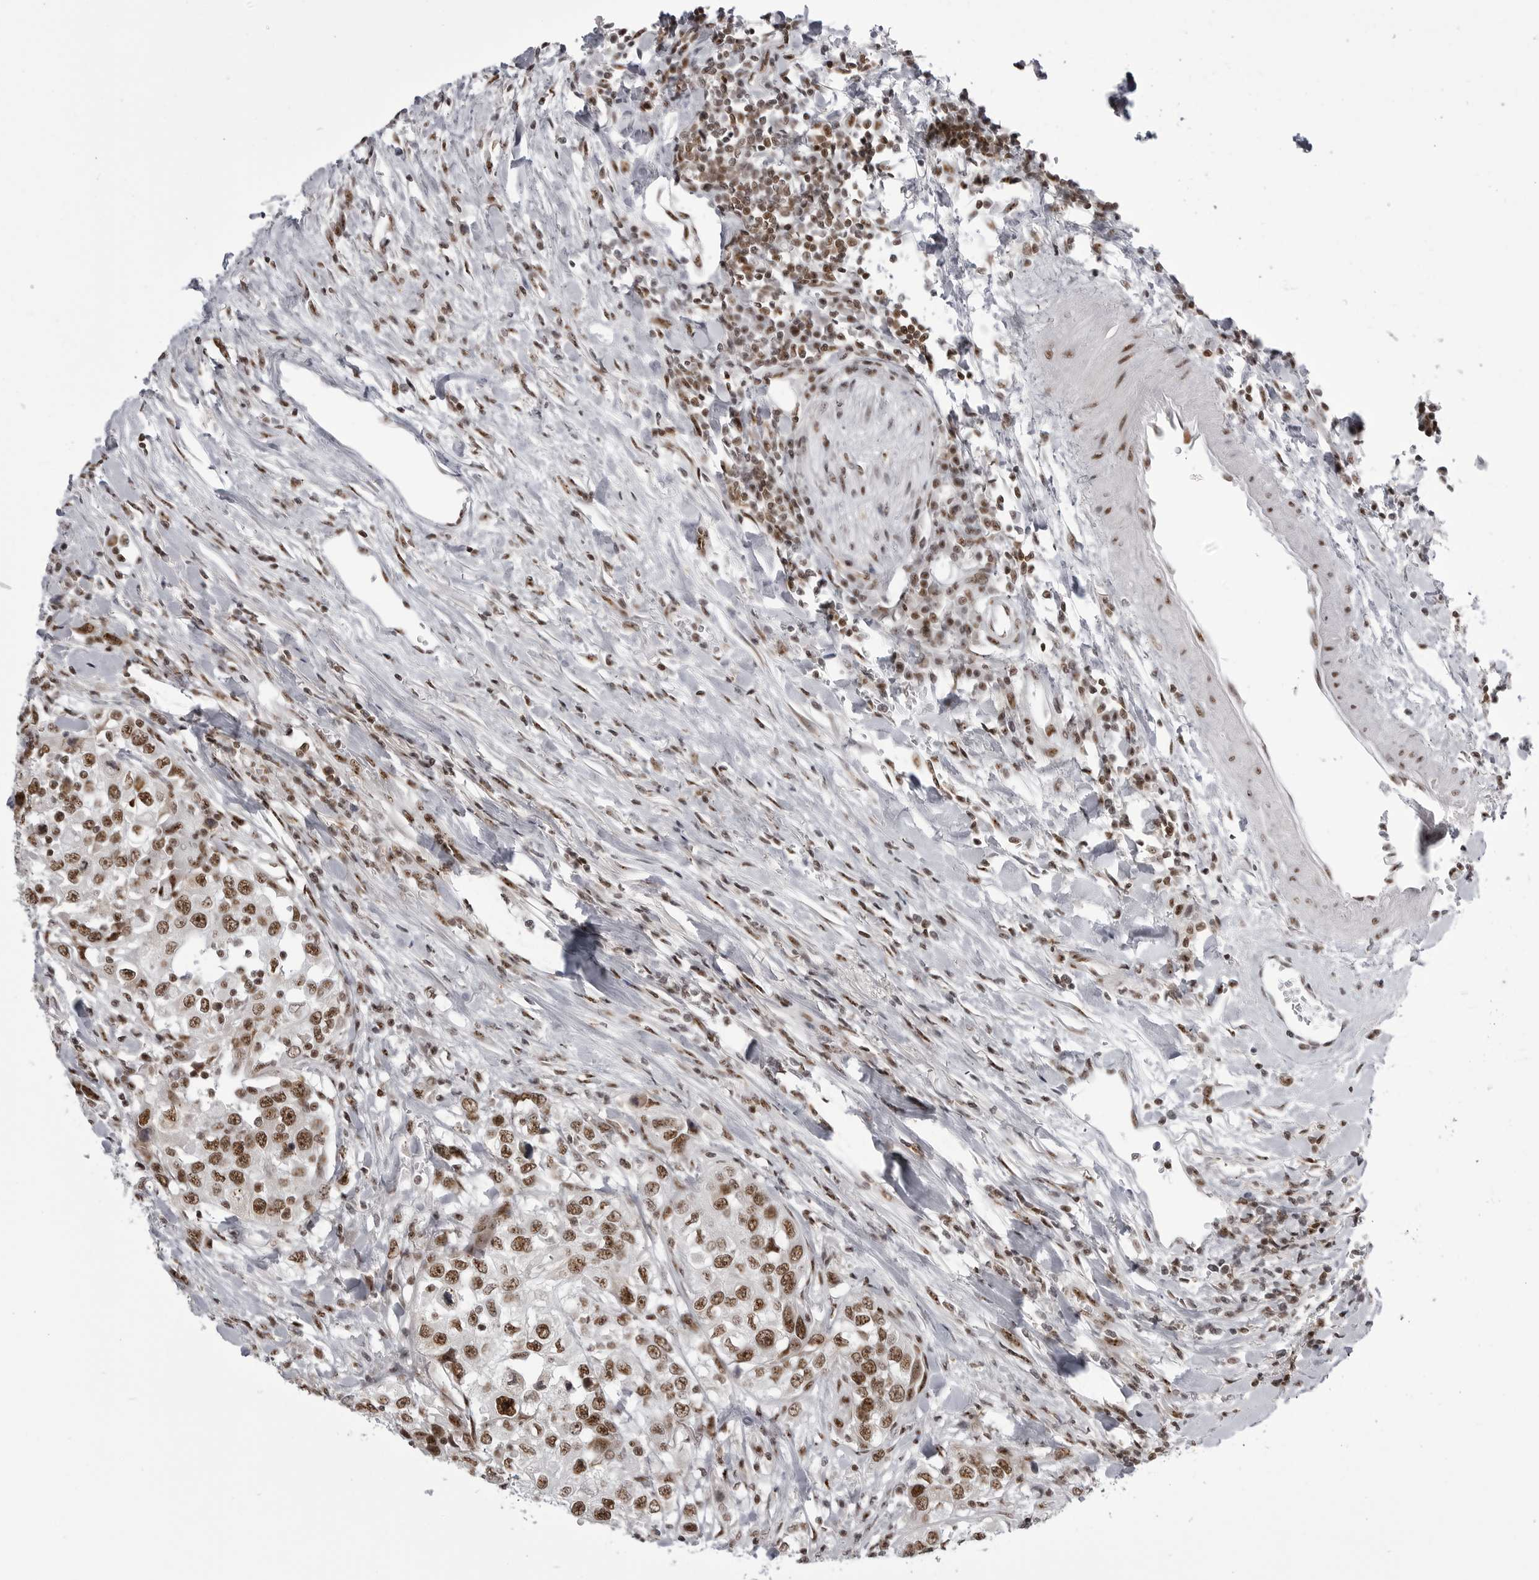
{"staining": {"intensity": "strong", "quantity": ">75%", "location": "nuclear"}, "tissue": "urothelial cancer", "cell_type": "Tumor cells", "image_type": "cancer", "snomed": [{"axis": "morphology", "description": "Urothelial carcinoma, High grade"}, {"axis": "topography", "description": "Urinary bladder"}], "caption": "Strong nuclear staining for a protein is present in approximately >75% of tumor cells of urothelial cancer using IHC.", "gene": "WRAP53", "patient": {"sex": "female", "age": 80}}